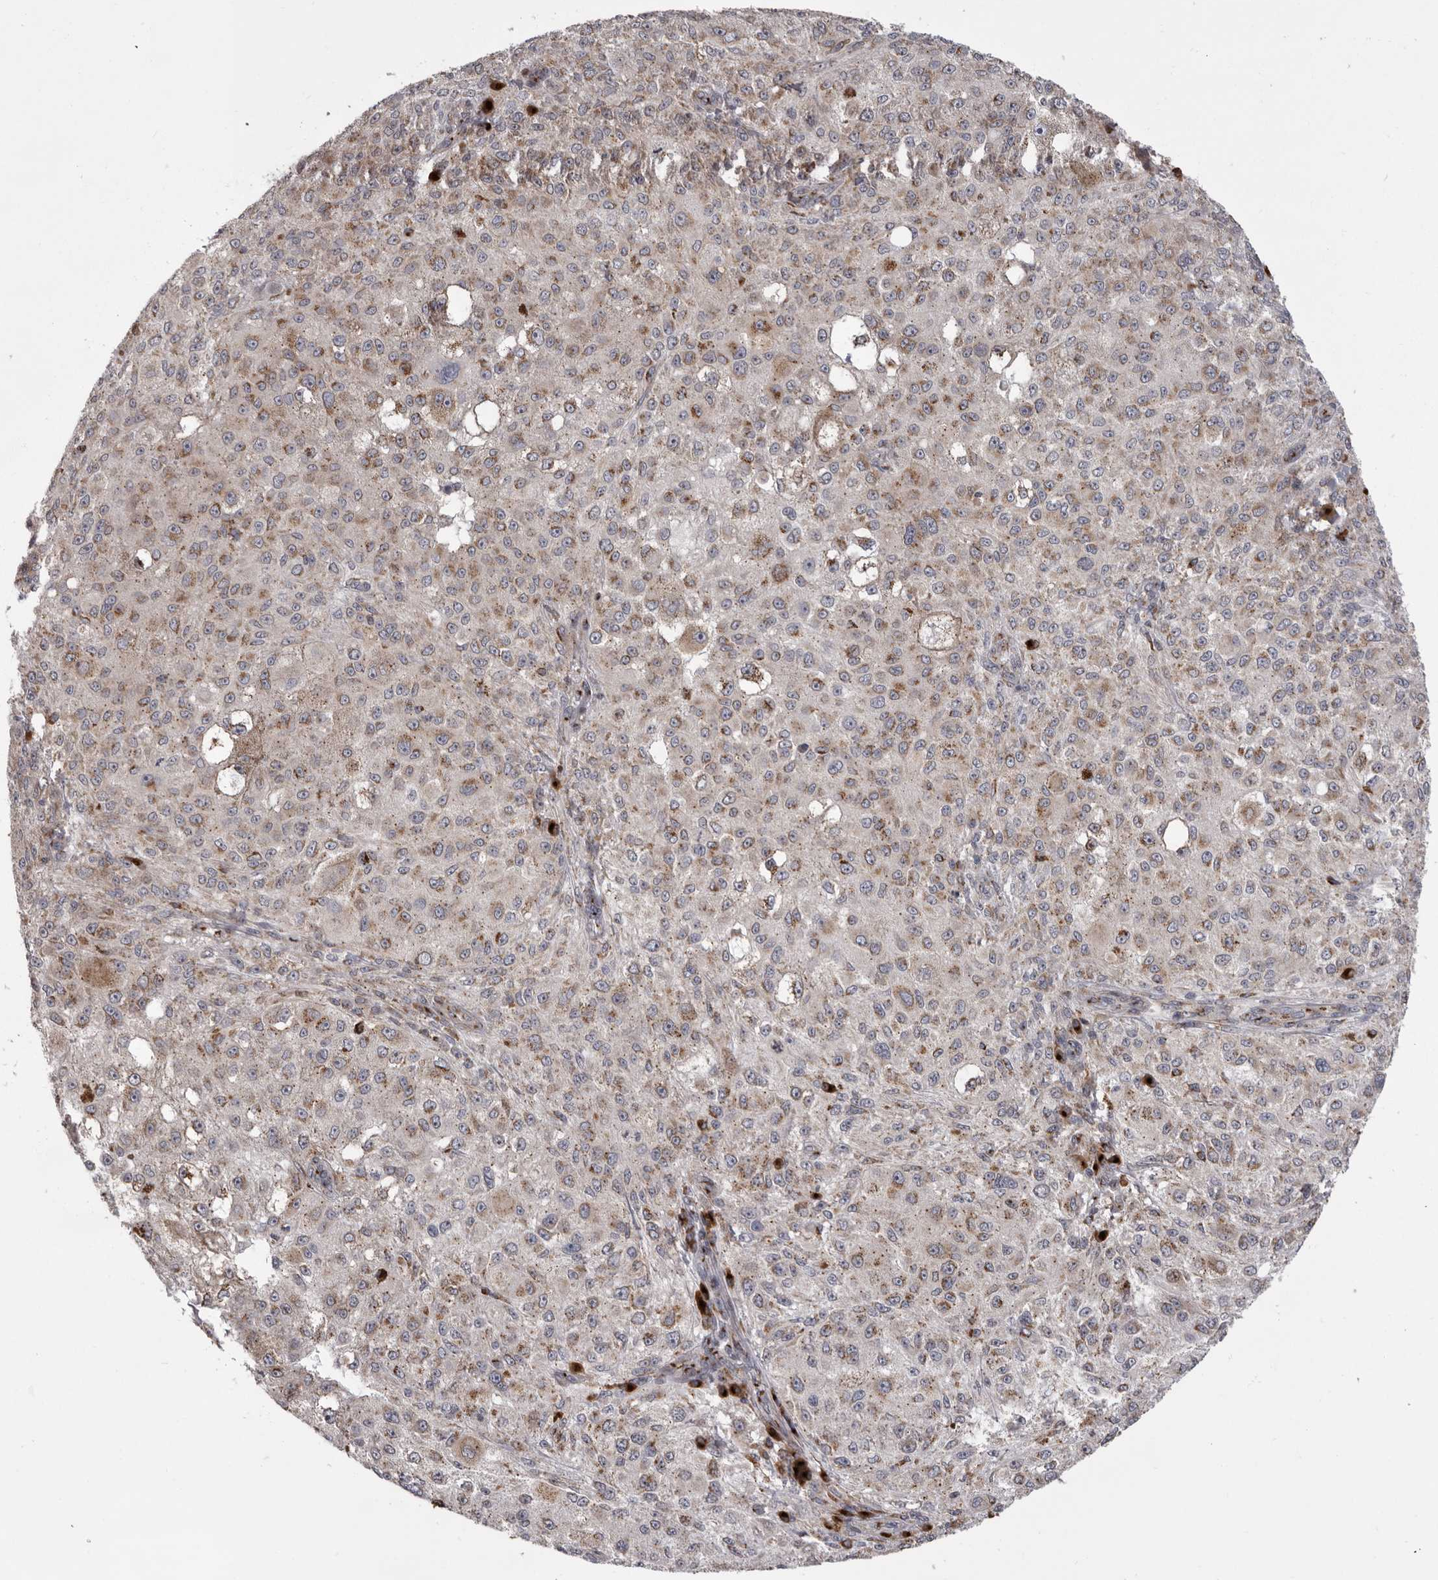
{"staining": {"intensity": "weak", "quantity": ">75%", "location": "cytoplasmic/membranous"}, "tissue": "melanoma", "cell_type": "Tumor cells", "image_type": "cancer", "snomed": [{"axis": "morphology", "description": "Necrosis, NOS"}, {"axis": "morphology", "description": "Malignant melanoma, NOS"}, {"axis": "topography", "description": "Skin"}], "caption": "Melanoma tissue exhibits weak cytoplasmic/membranous staining in approximately >75% of tumor cells The protein of interest is stained brown, and the nuclei are stained in blue (DAB (3,3'-diaminobenzidine) IHC with brightfield microscopy, high magnification).", "gene": "WDR47", "patient": {"sex": "female", "age": 87}}